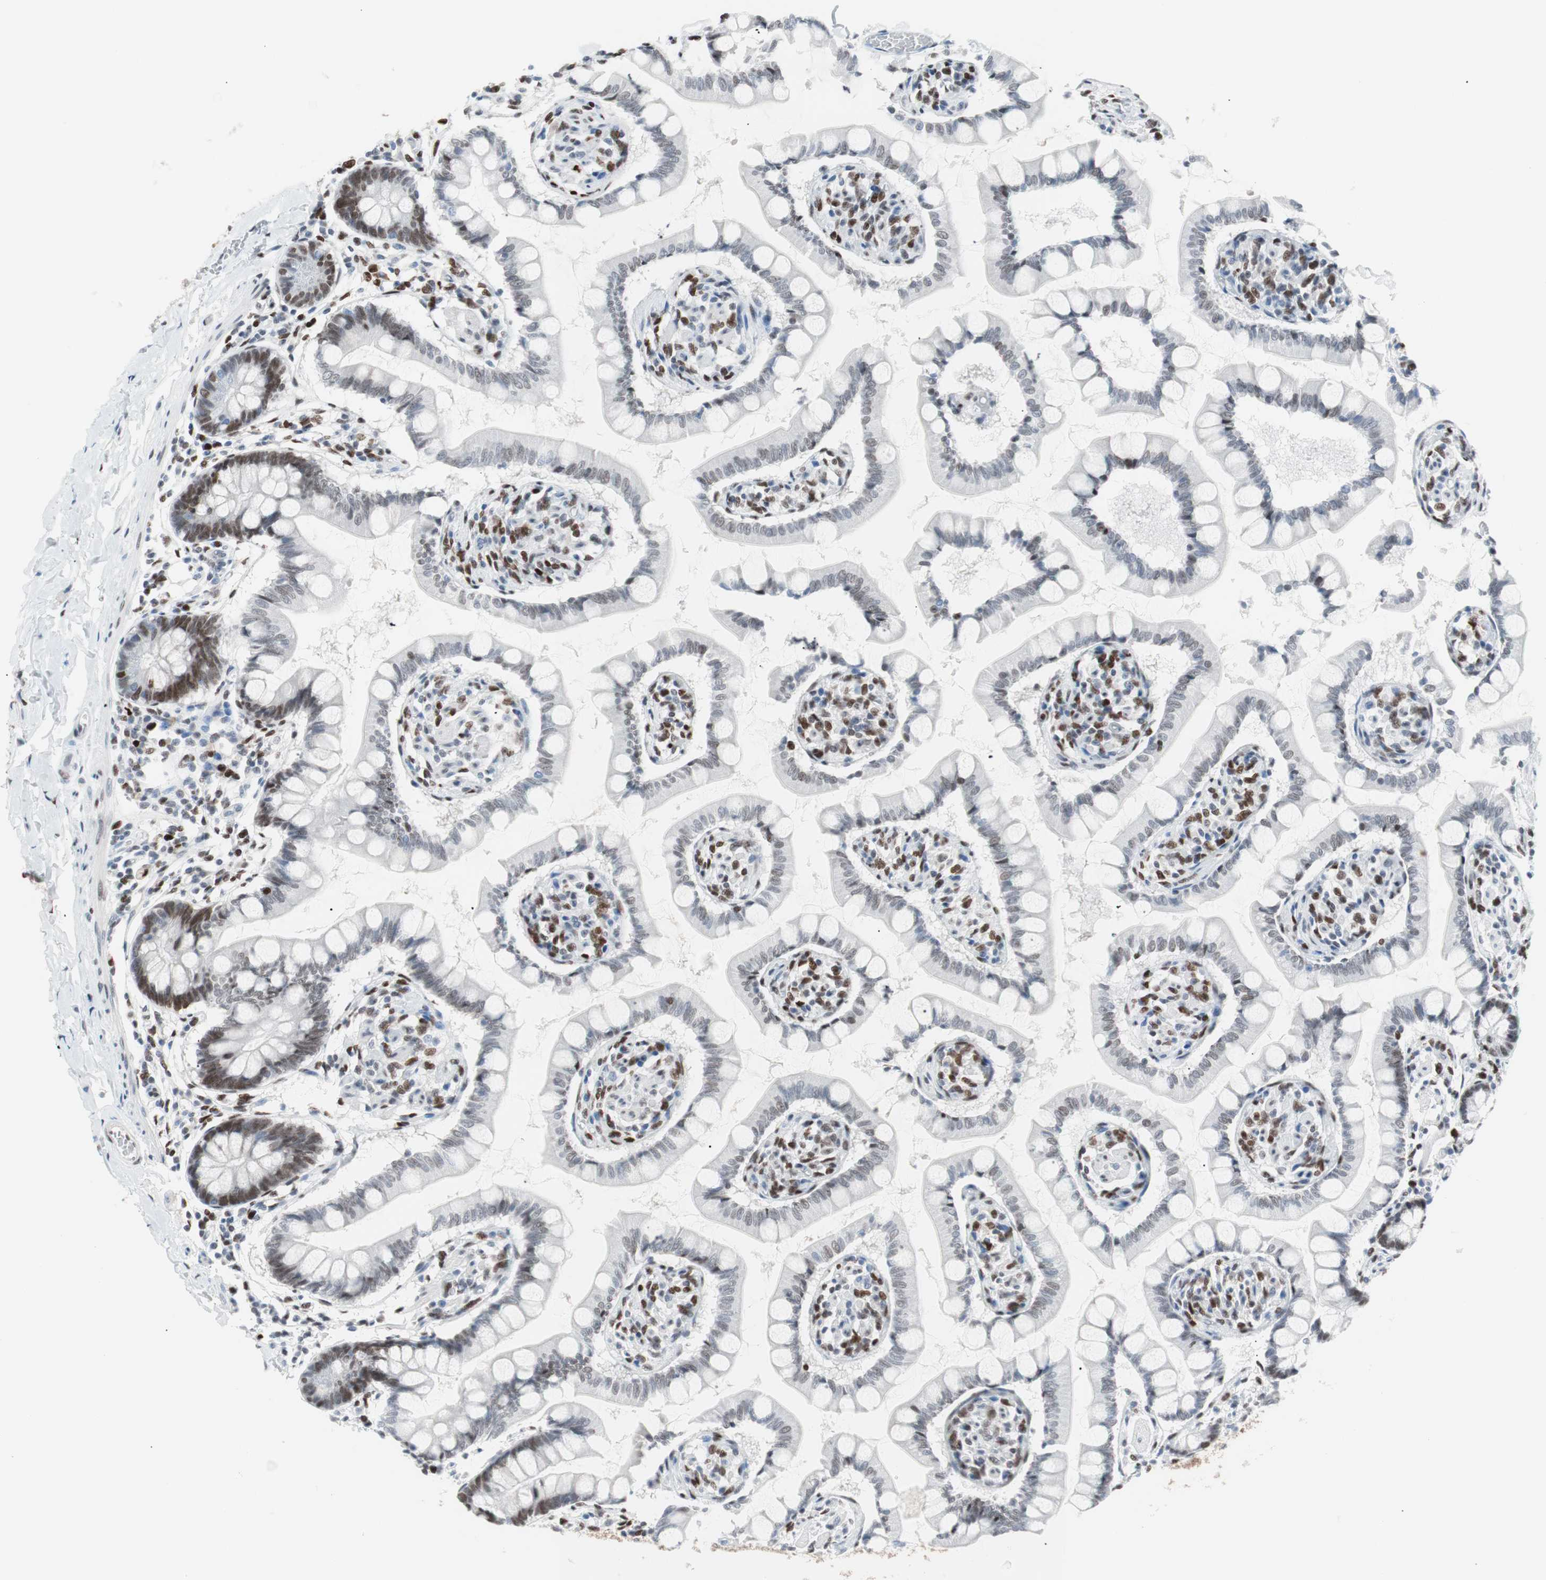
{"staining": {"intensity": "moderate", "quantity": ">75%", "location": "nuclear"}, "tissue": "small intestine", "cell_type": "Glandular cells", "image_type": "normal", "snomed": [{"axis": "morphology", "description": "Normal tissue, NOS"}, {"axis": "topography", "description": "Small intestine"}], "caption": "A brown stain highlights moderate nuclear positivity of a protein in glandular cells of normal small intestine. Using DAB (brown) and hematoxylin (blue) stains, captured at high magnification using brightfield microscopy.", "gene": "CEBPB", "patient": {"sex": "male", "age": 41}}